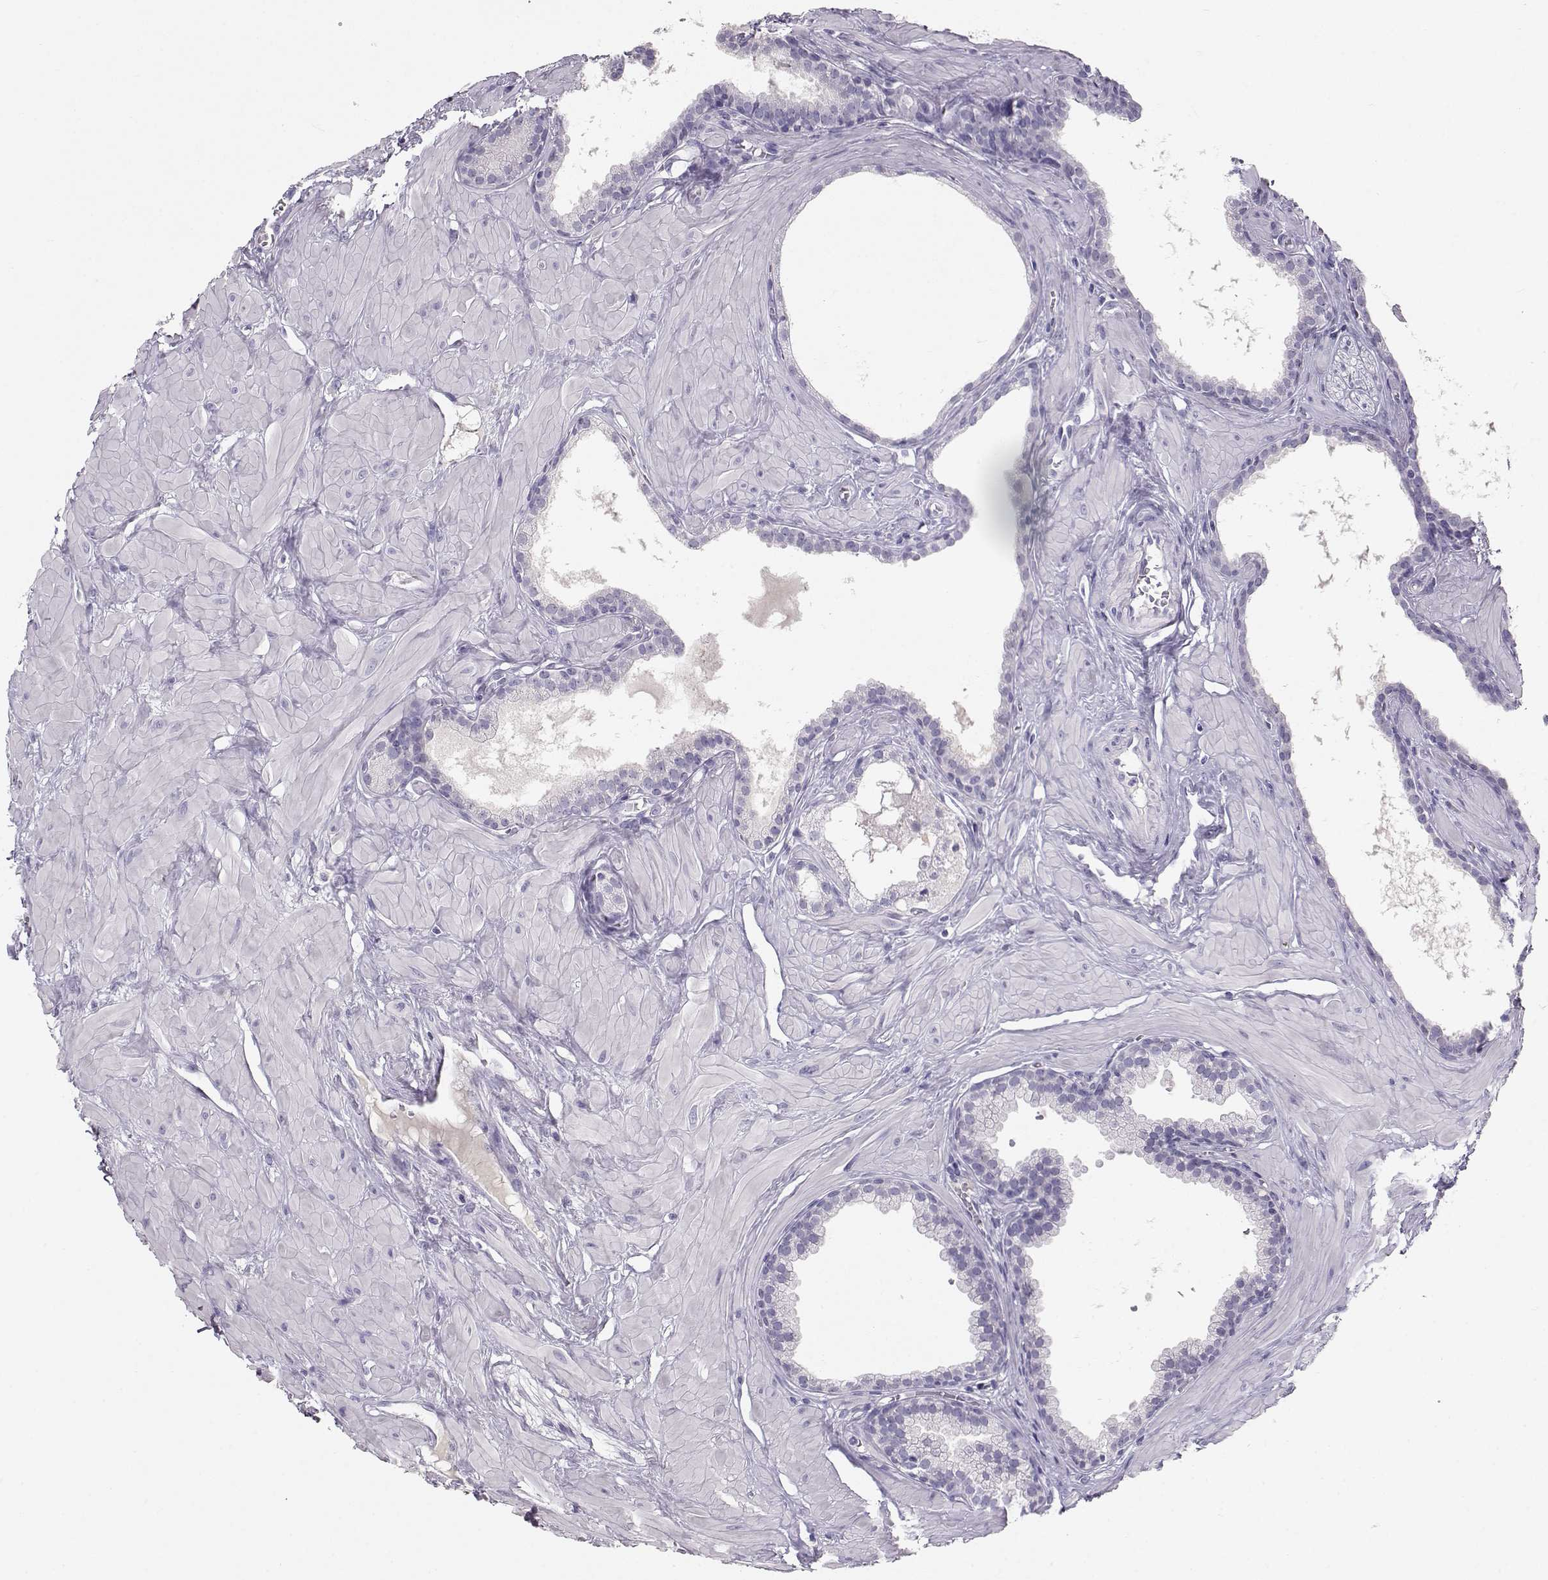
{"staining": {"intensity": "negative", "quantity": "none", "location": "none"}, "tissue": "prostate", "cell_type": "Glandular cells", "image_type": "normal", "snomed": [{"axis": "morphology", "description": "Normal tissue, NOS"}, {"axis": "topography", "description": "Prostate"}], "caption": "Glandular cells show no significant expression in normal prostate.", "gene": "OPN5", "patient": {"sex": "male", "age": 48}}